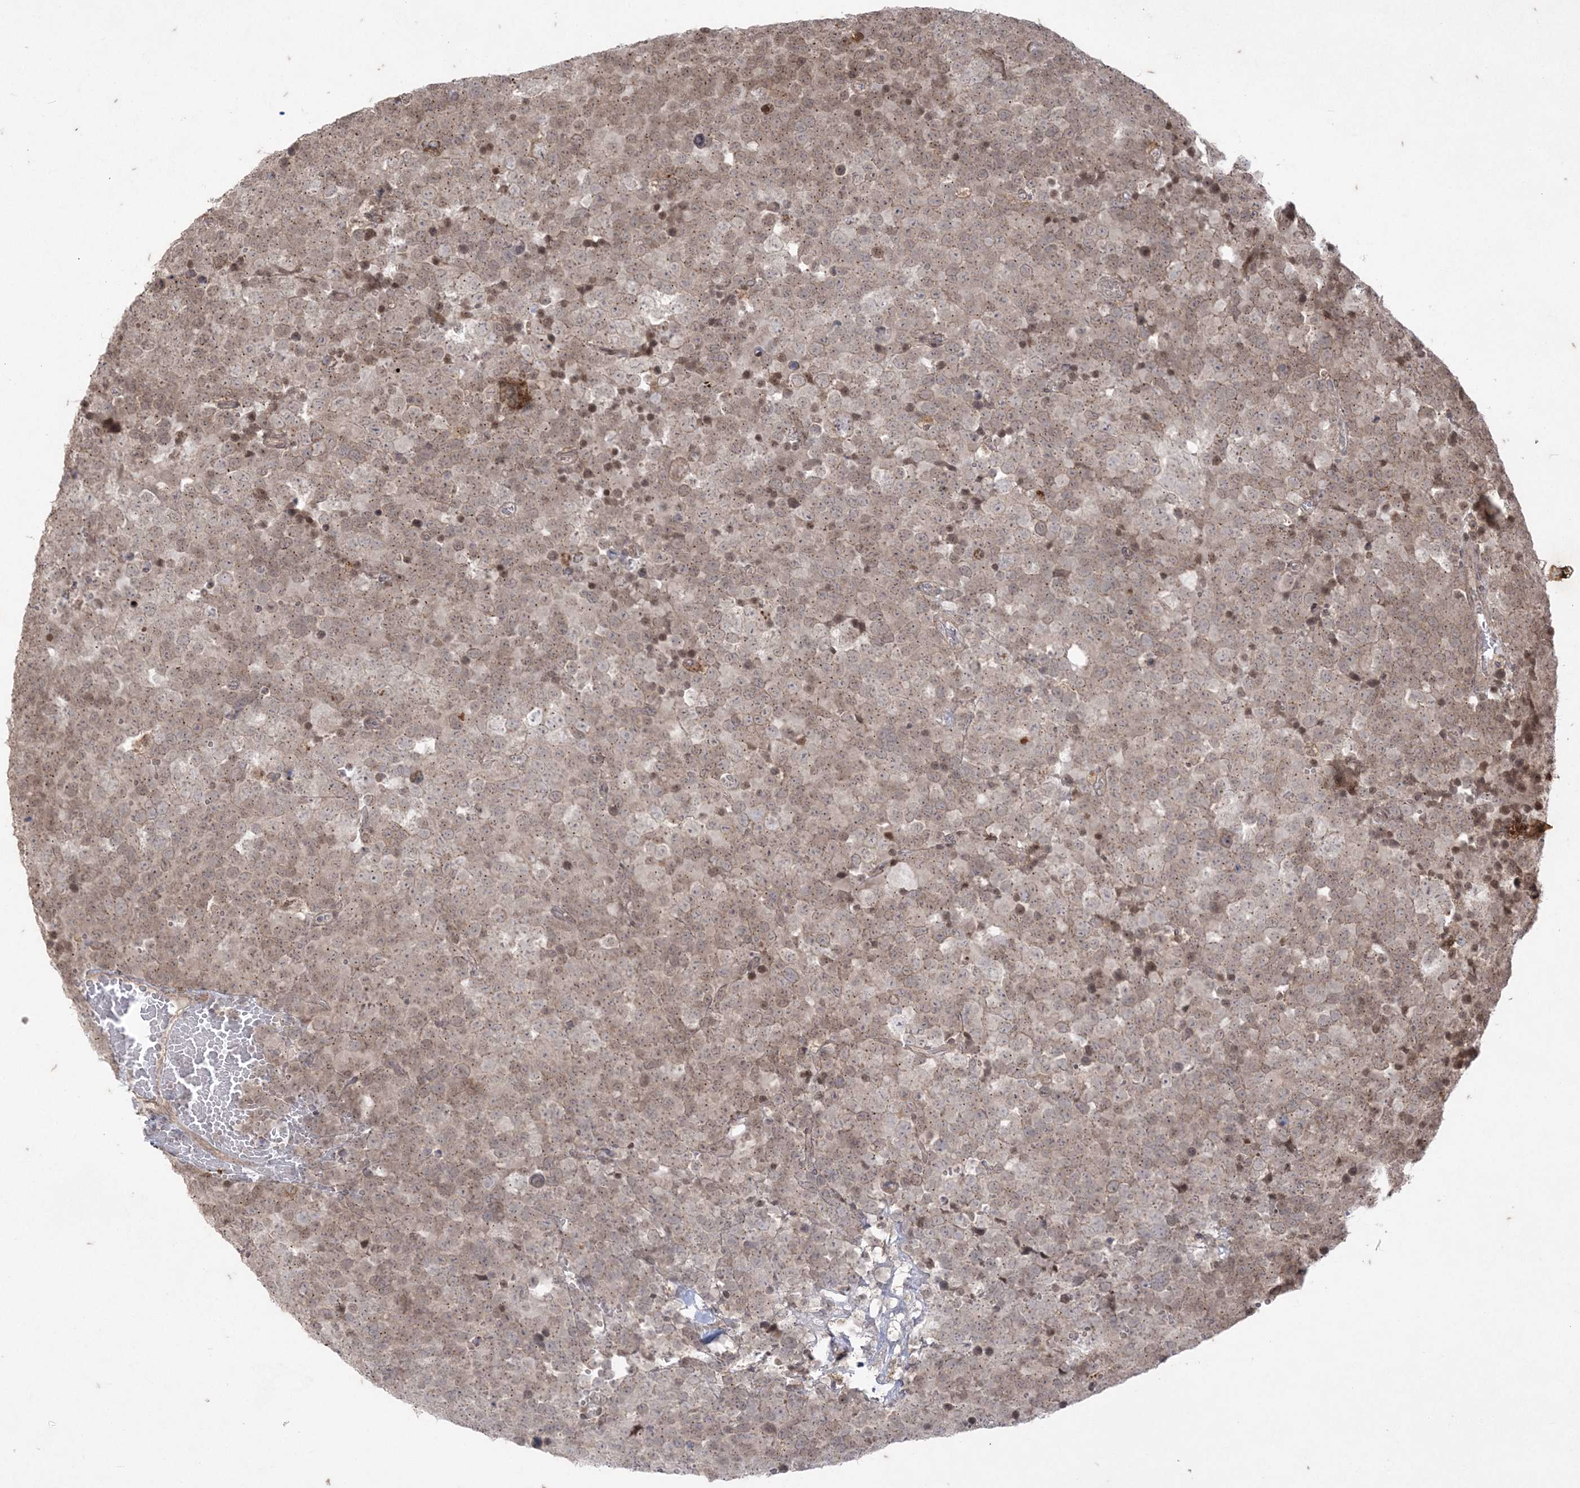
{"staining": {"intensity": "weak", "quantity": ">75%", "location": "cytoplasmic/membranous,nuclear"}, "tissue": "testis cancer", "cell_type": "Tumor cells", "image_type": "cancer", "snomed": [{"axis": "morphology", "description": "Seminoma, NOS"}, {"axis": "topography", "description": "Testis"}], "caption": "The immunohistochemical stain labels weak cytoplasmic/membranous and nuclear expression in tumor cells of testis cancer (seminoma) tissue.", "gene": "RRAS", "patient": {"sex": "male", "age": 71}}